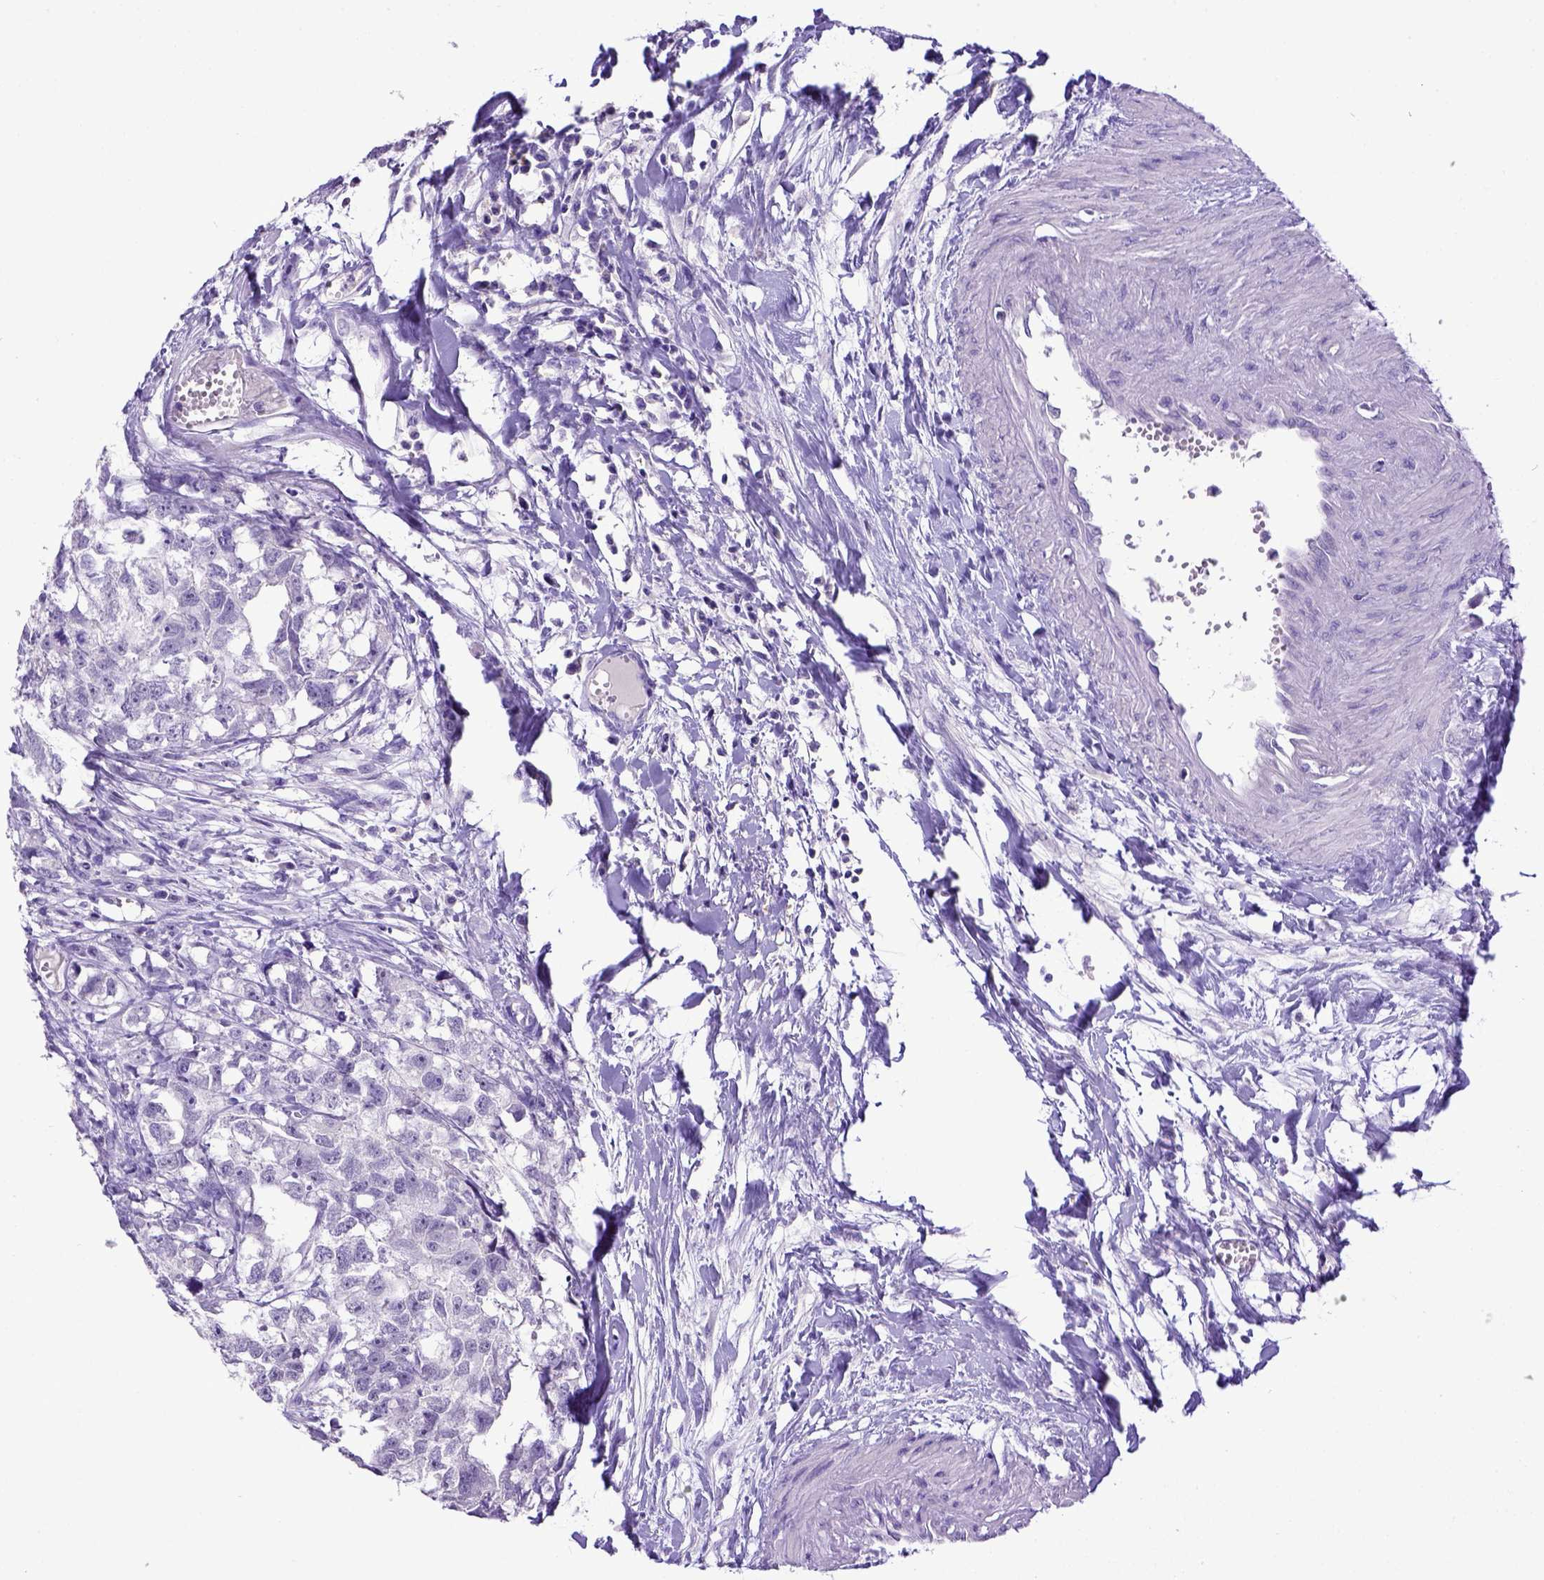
{"staining": {"intensity": "negative", "quantity": "none", "location": "none"}, "tissue": "testis cancer", "cell_type": "Tumor cells", "image_type": "cancer", "snomed": [{"axis": "morphology", "description": "Carcinoma, Embryonal, NOS"}, {"axis": "morphology", "description": "Teratoma, malignant, NOS"}, {"axis": "topography", "description": "Testis"}], "caption": "Human testis cancer stained for a protein using IHC shows no staining in tumor cells.", "gene": "ESR1", "patient": {"sex": "male", "age": 44}}